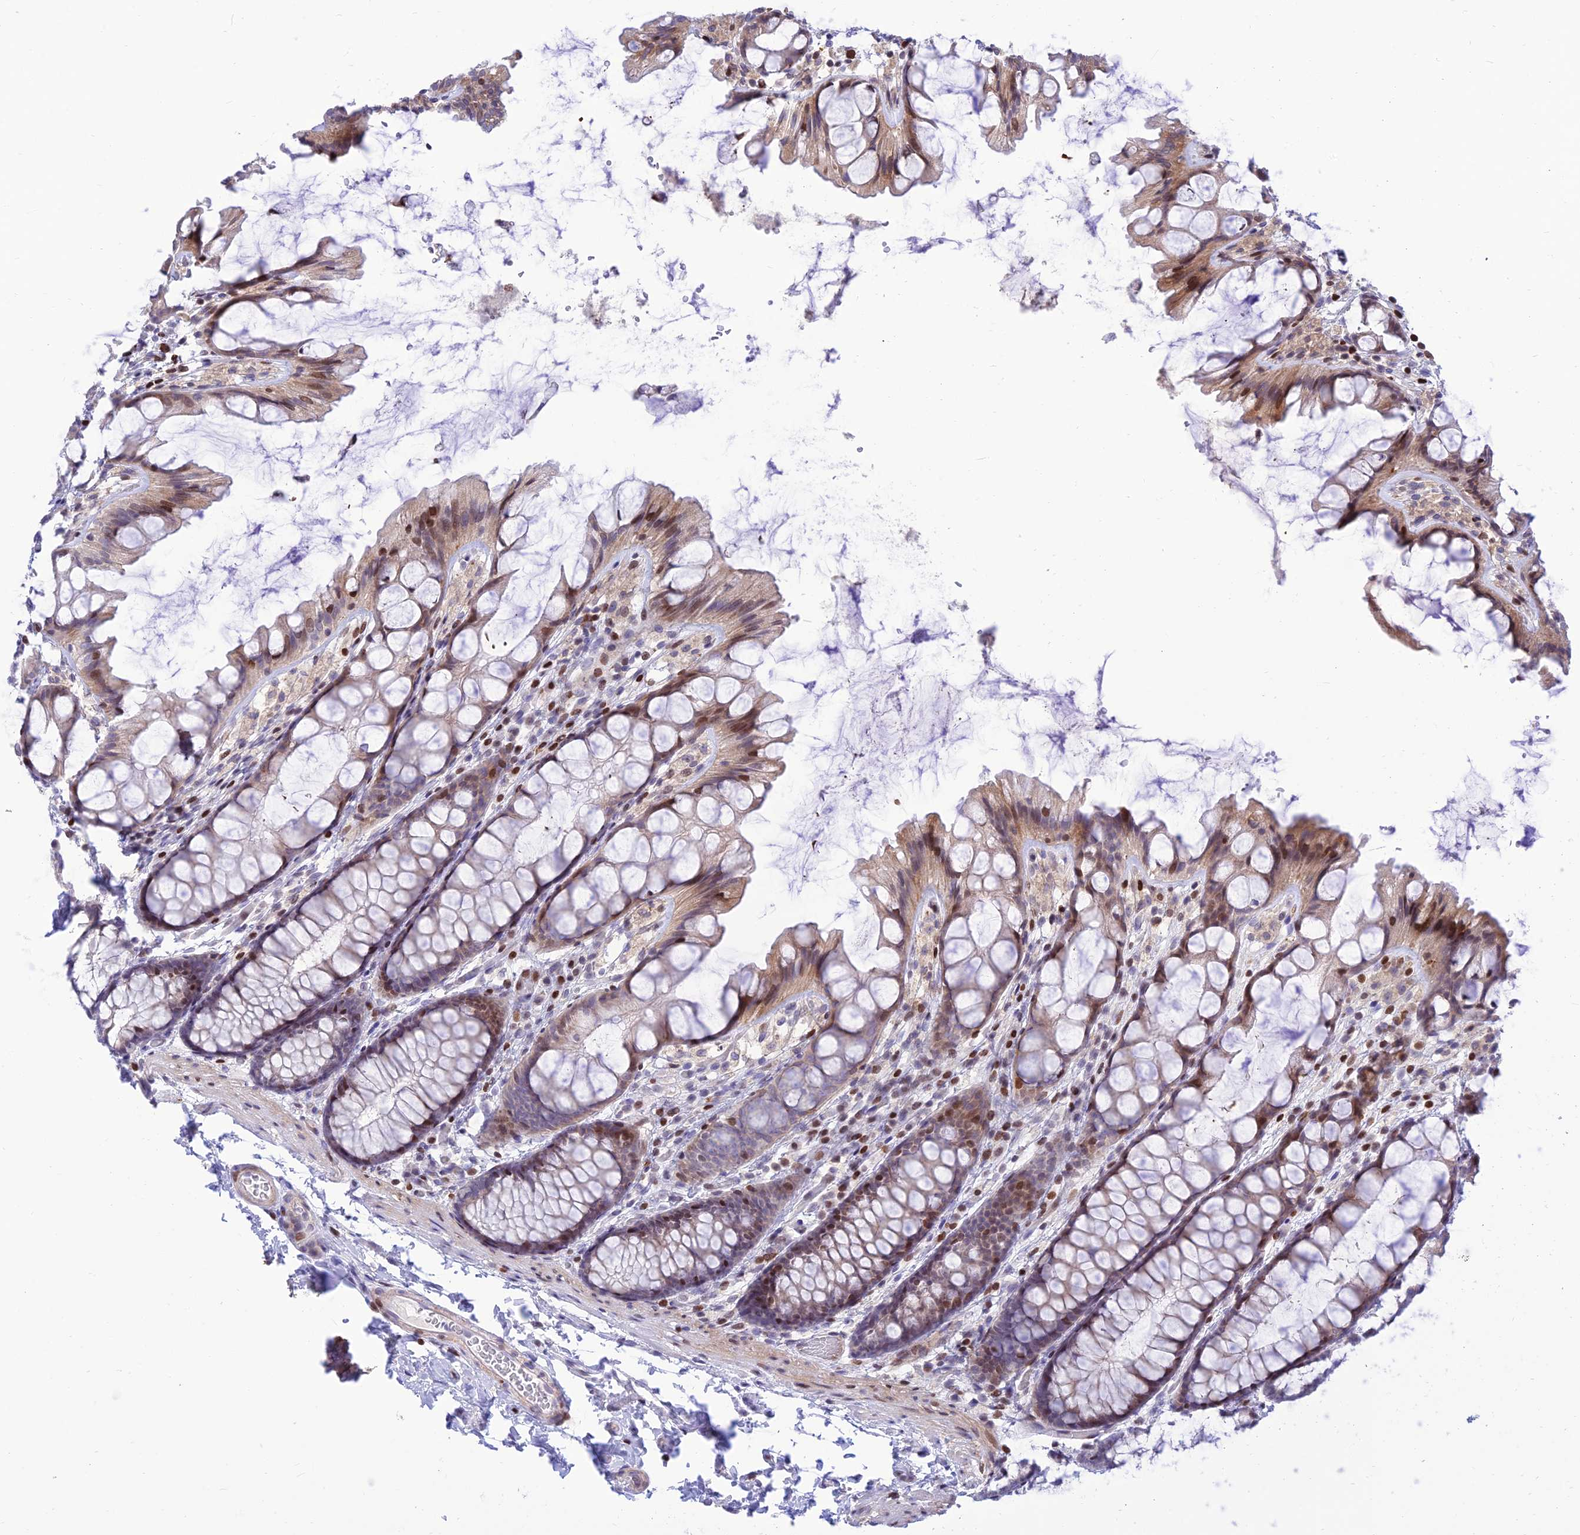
{"staining": {"intensity": "weak", "quantity": "25%-75%", "location": "cytoplasmic/membranous,nuclear"}, "tissue": "colon", "cell_type": "Endothelial cells", "image_type": "normal", "snomed": [{"axis": "morphology", "description": "Normal tissue, NOS"}, {"axis": "topography", "description": "Colon"}], "caption": "Immunohistochemistry (DAB) staining of benign human colon displays weak cytoplasmic/membranous,nuclear protein positivity in about 25%-75% of endothelial cells.", "gene": "FAM186B", "patient": {"sex": "male", "age": 47}}